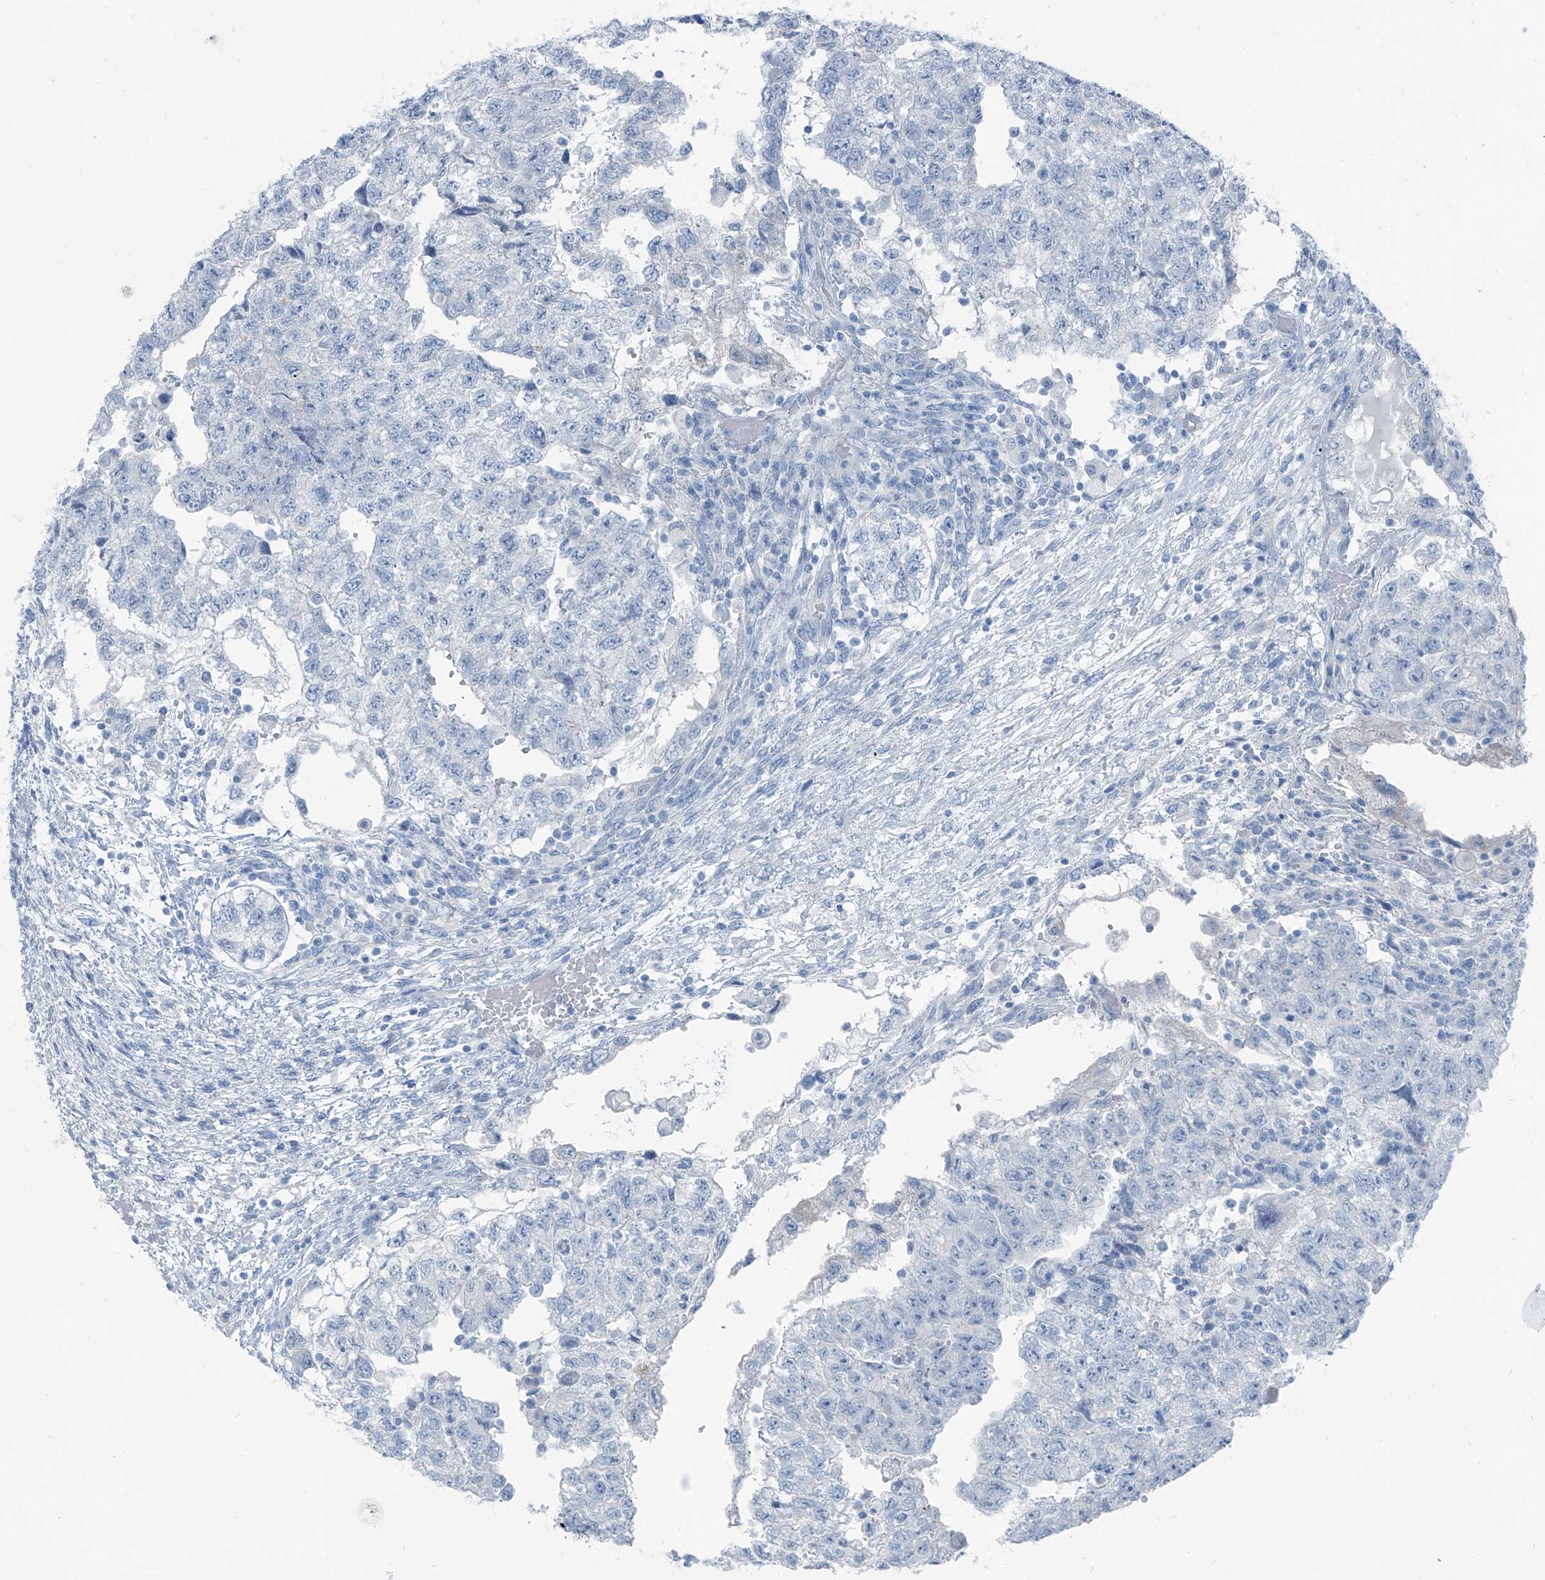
{"staining": {"intensity": "negative", "quantity": "none", "location": "none"}, "tissue": "testis cancer", "cell_type": "Tumor cells", "image_type": "cancer", "snomed": [{"axis": "morphology", "description": "Carcinoma, Embryonal, NOS"}, {"axis": "topography", "description": "Testis"}], "caption": "High magnification brightfield microscopy of testis cancer stained with DAB (3,3'-diaminobenzidine) (brown) and counterstained with hematoxylin (blue): tumor cells show no significant staining.", "gene": "RGN", "patient": {"sex": "male", "age": 36}}